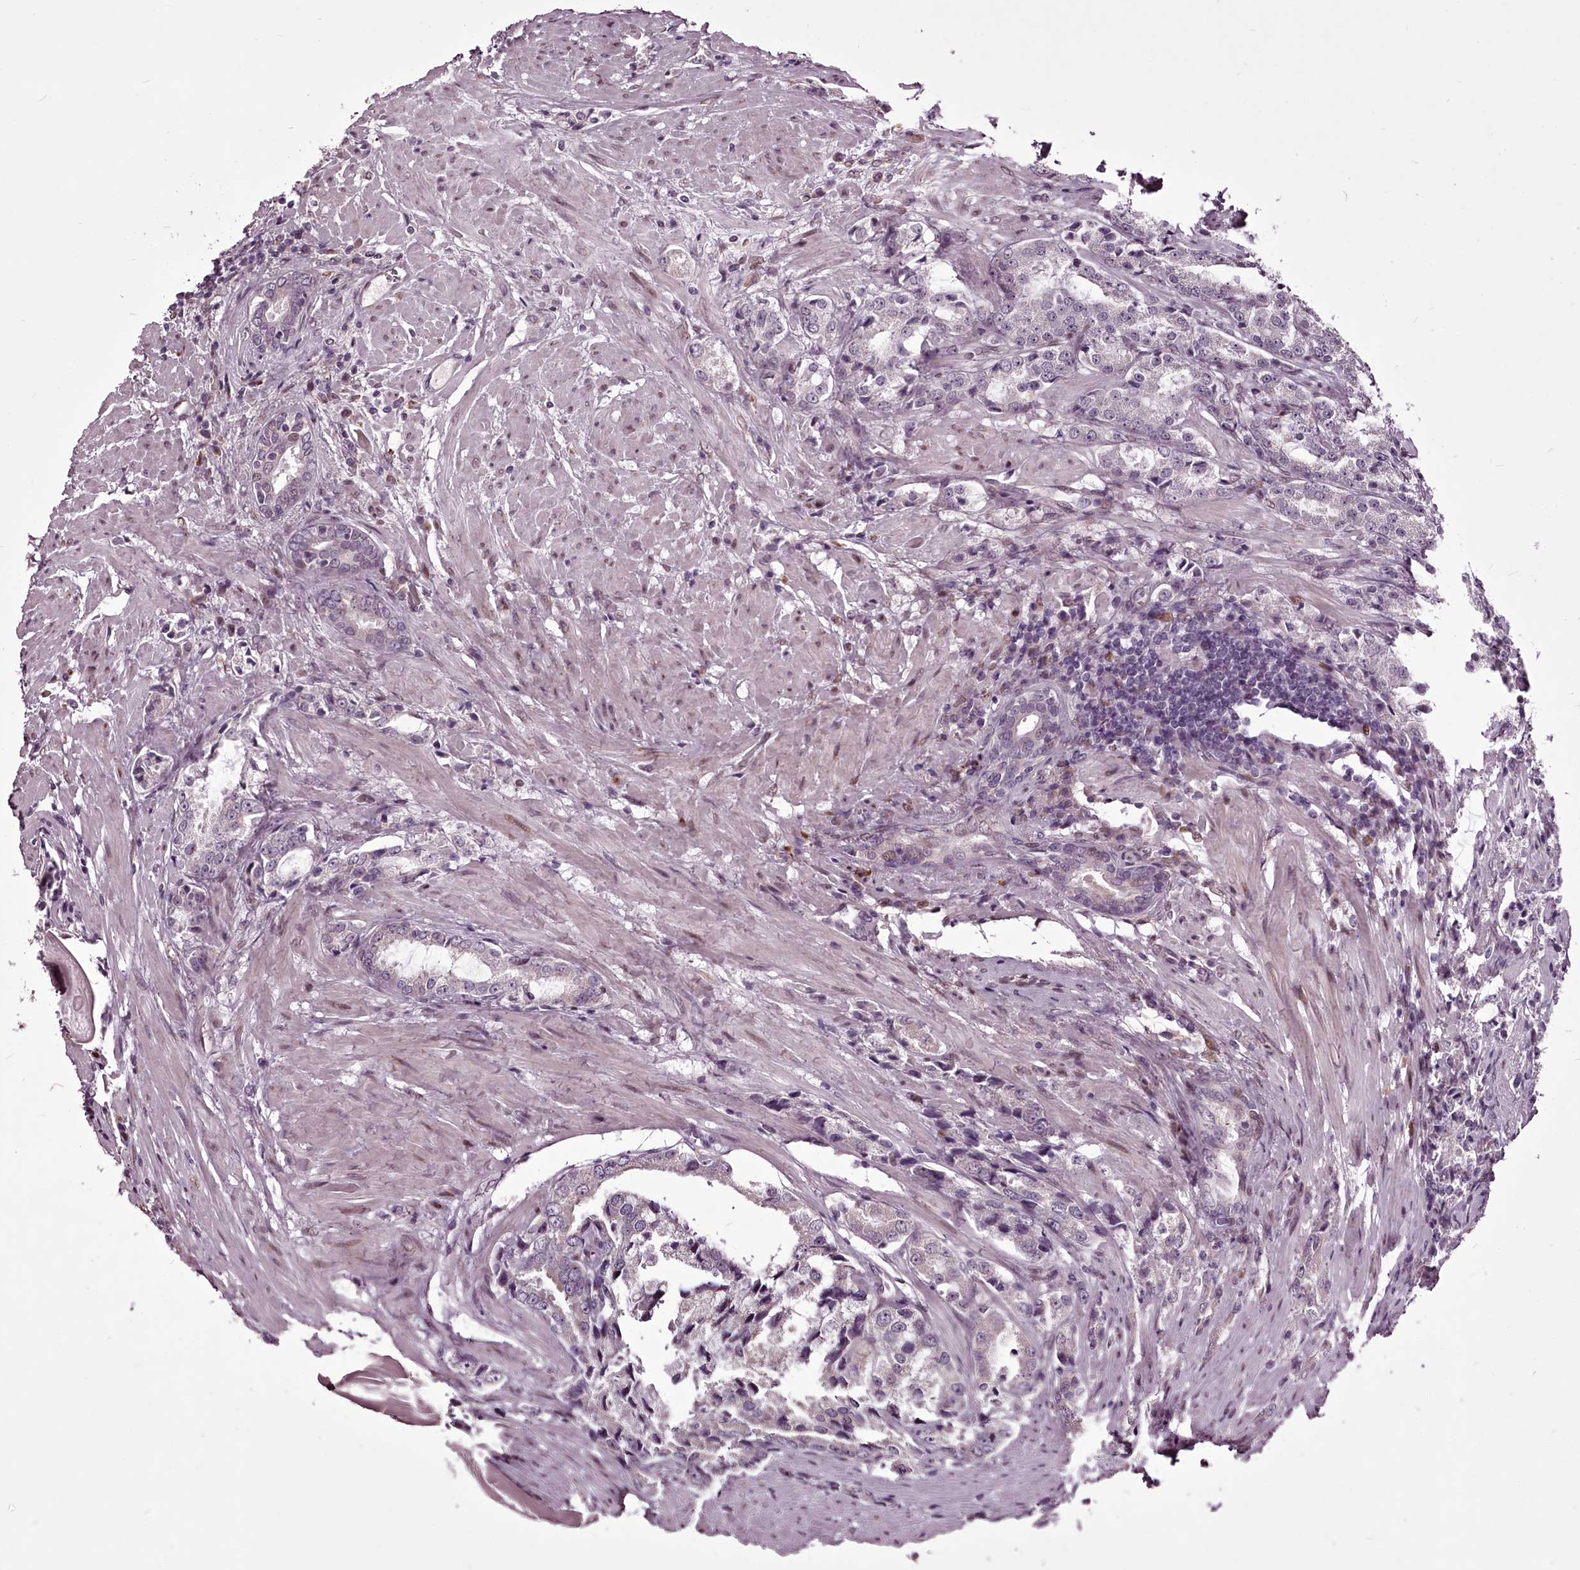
{"staining": {"intensity": "weak", "quantity": "<25%", "location": "cytoplasmic/membranous"}, "tissue": "prostate cancer", "cell_type": "Tumor cells", "image_type": "cancer", "snomed": [{"axis": "morphology", "description": "Adenocarcinoma, High grade"}, {"axis": "topography", "description": "Prostate"}], "caption": "Immunohistochemistry micrograph of neoplastic tissue: human prostate high-grade adenocarcinoma stained with DAB shows no significant protein expression in tumor cells.", "gene": "C1orf56", "patient": {"sex": "male", "age": 66}}